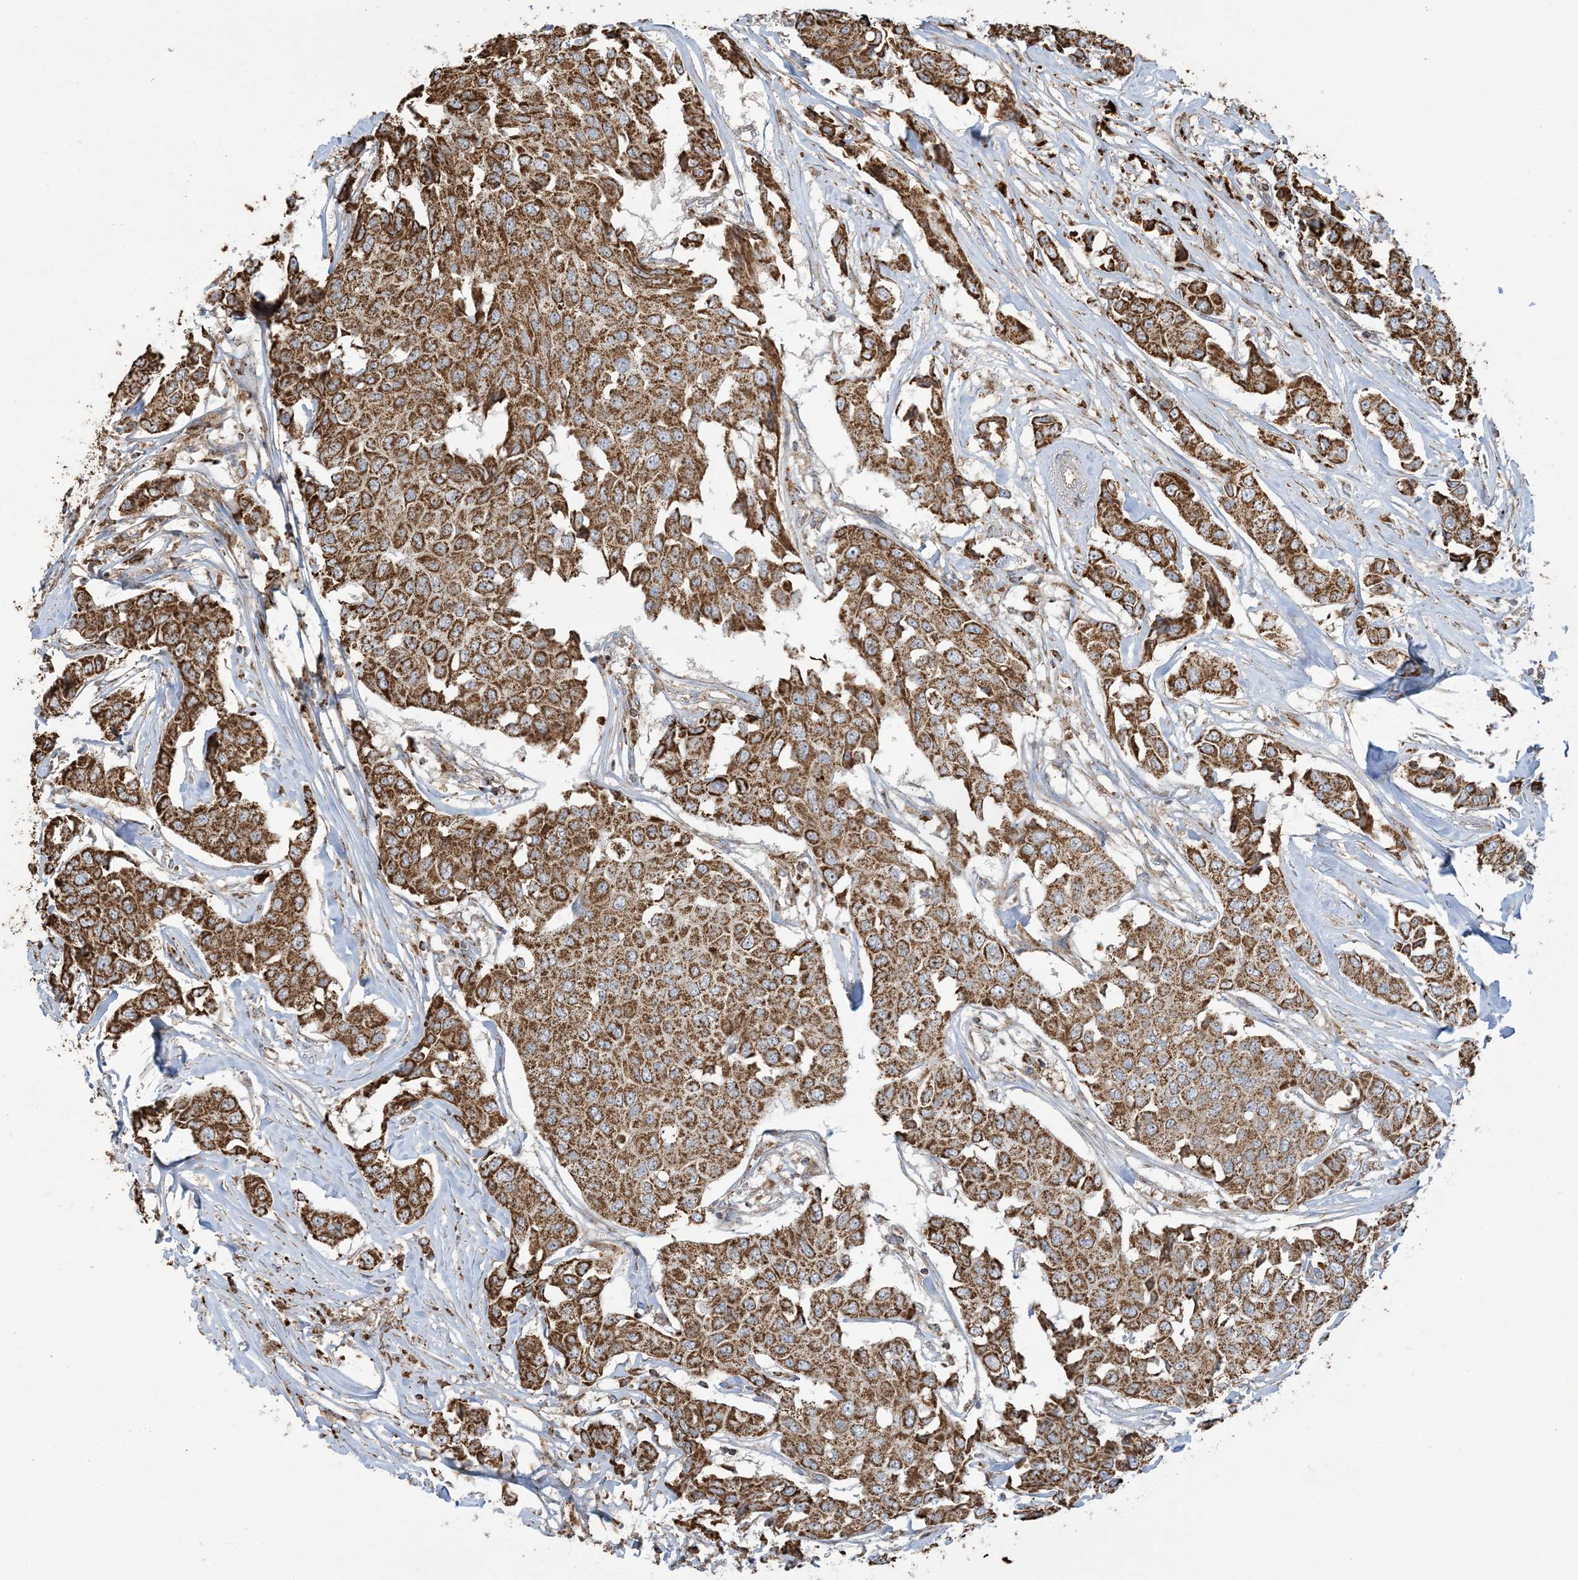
{"staining": {"intensity": "moderate", "quantity": ">75%", "location": "cytoplasmic/membranous"}, "tissue": "breast cancer", "cell_type": "Tumor cells", "image_type": "cancer", "snomed": [{"axis": "morphology", "description": "Duct carcinoma"}, {"axis": "topography", "description": "Breast"}], "caption": "This micrograph shows intraductal carcinoma (breast) stained with immunohistochemistry to label a protein in brown. The cytoplasmic/membranous of tumor cells show moderate positivity for the protein. Nuclei are counter-stained blue.", "gene": "AGA", "patient": {"sex": "female", "age": 80}}